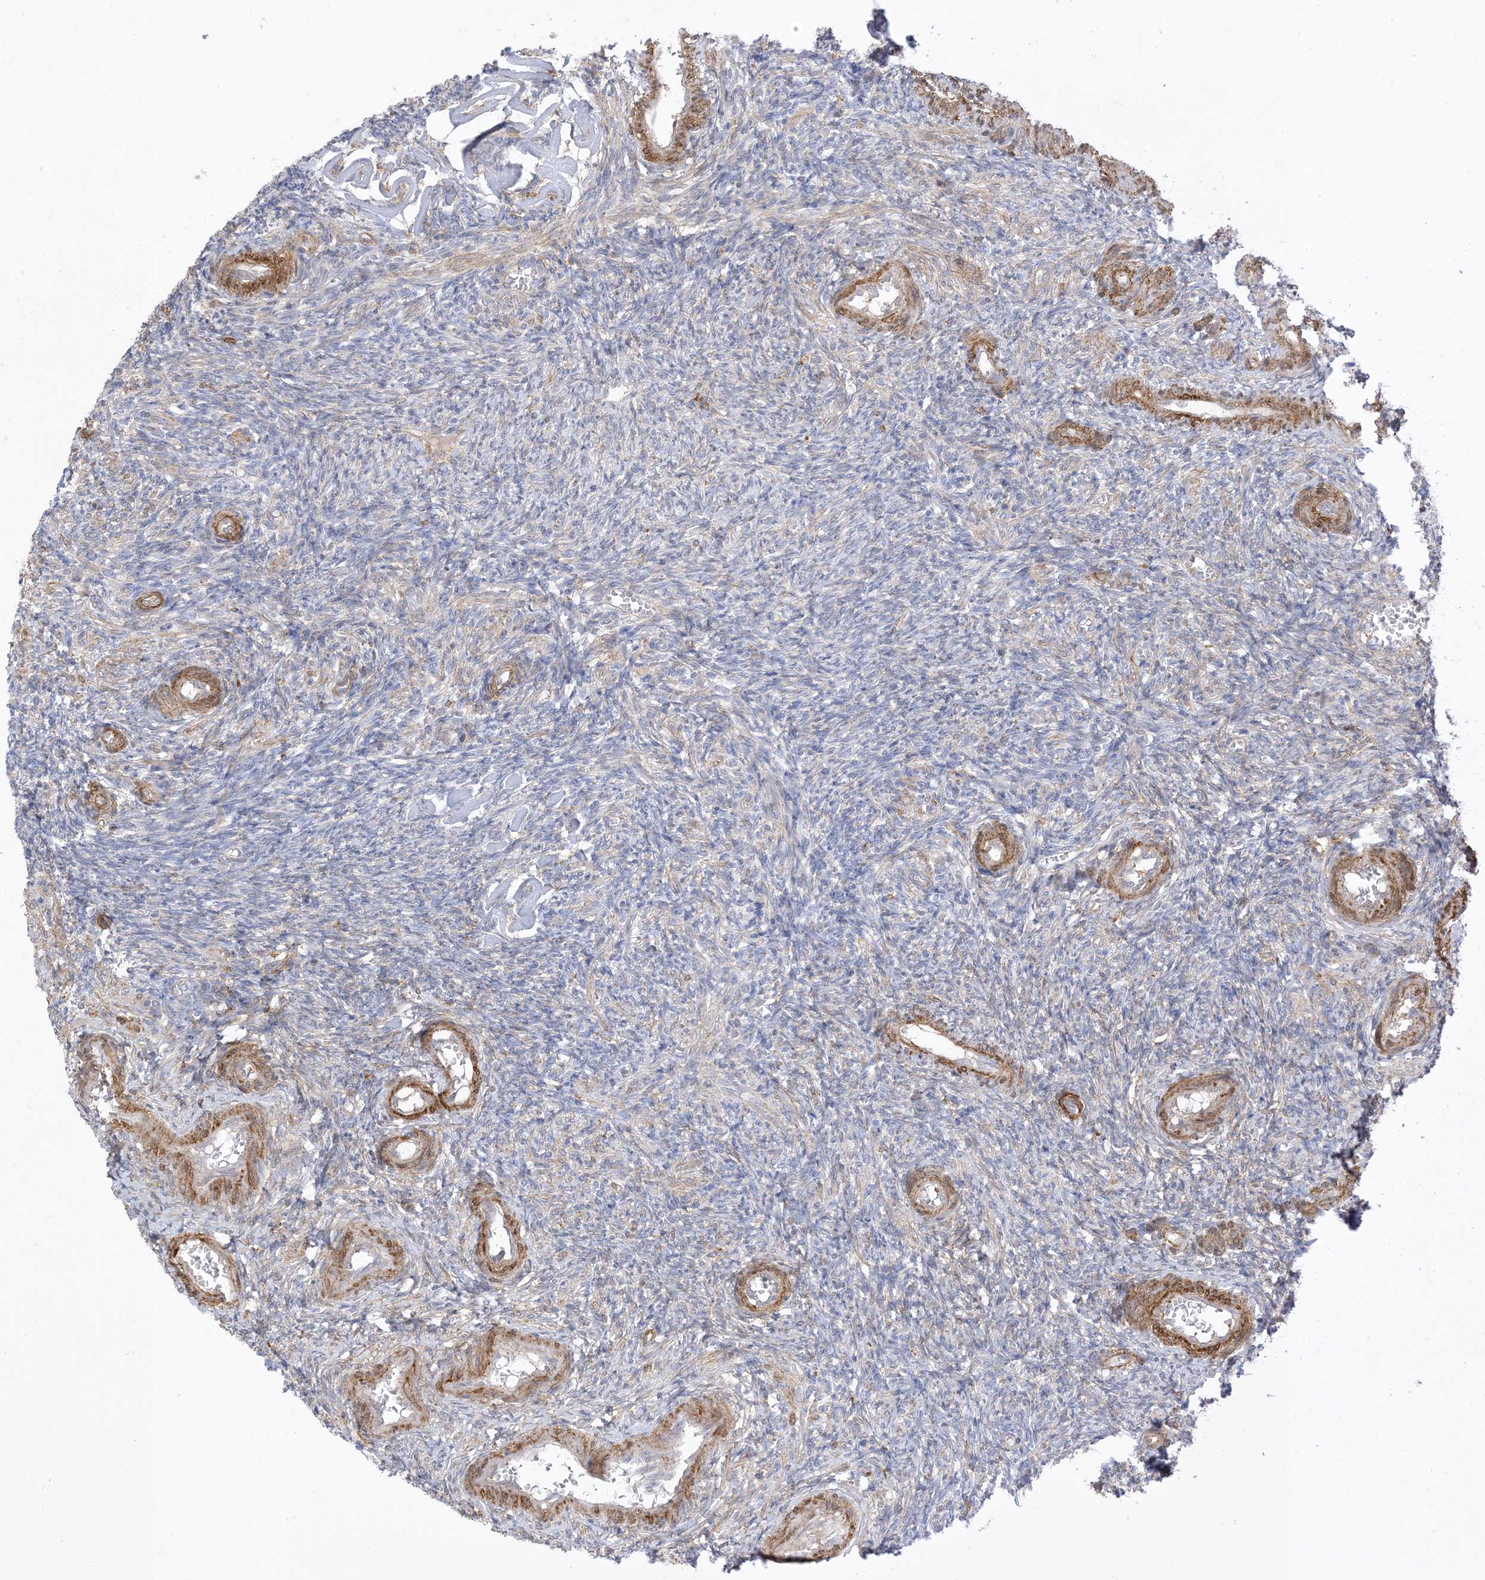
{"staining": {"intensity": "weak", "quantity": "25%-75%", "location": "cytoplasmic/membranous"}, "tissue": "ovary", "cell_type": "Ovarian stroma cells", "image_type": "normal", "snomed": [{"axis": "morphology", "description": "Normal tissue, NOS"}, {"axis": "topography", "description": "Ovary"}], "caption": "A histopathology image showing weak cytoplasmic/membranous expression in about 25%-75% of ovarian stroma cells in normal ovary, as visualized by brown immunohistochemical staining.", "gene": "GSN", "patient": {"sex": "female", "age": 27}}